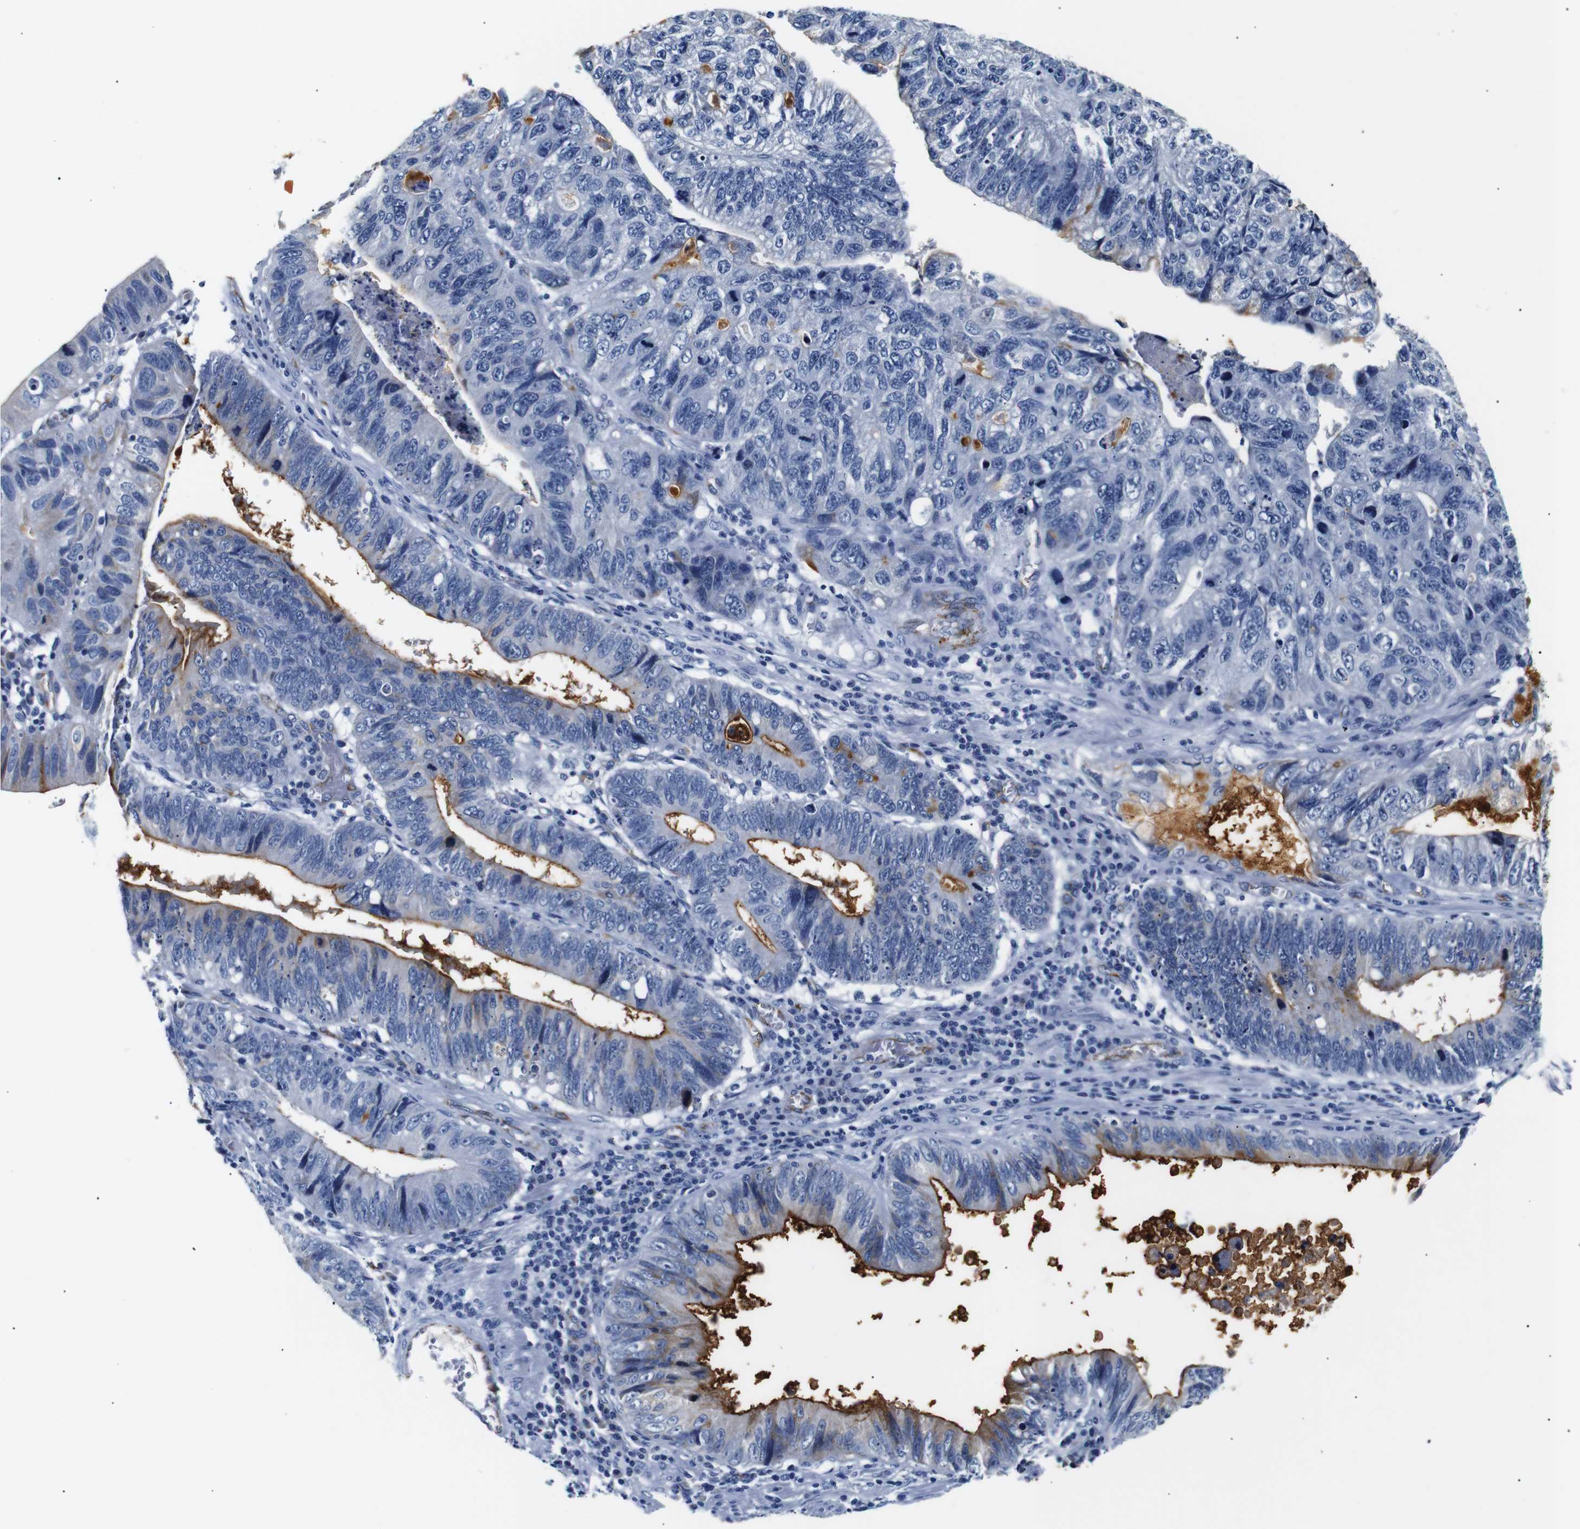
{"staining": {"intensity": "moderate", "quantity": "25%-75%", "location": "cytoplasmic/membranous"}, "tissue": "stomach cancer", "cell_type": "Tumor cells", "image_type": "cancer", "snomed": [{"axis": "morphology", "description": "Adenocarcinoma, NOS"}, {"axis": "topography", "description": "Stomach"}], "caption": "High-magnification brightfield microscopy of adenocarcinoma (stomach) stained with DAB (brown) and counterstained with hematoxylin (blue). tumor cells exhibit moderate cytoplasmic/membranous staining is identified in approximately25%-75% of cells.", "gene": "MUC4", "patient": {"sex": "male", "age": 59}}